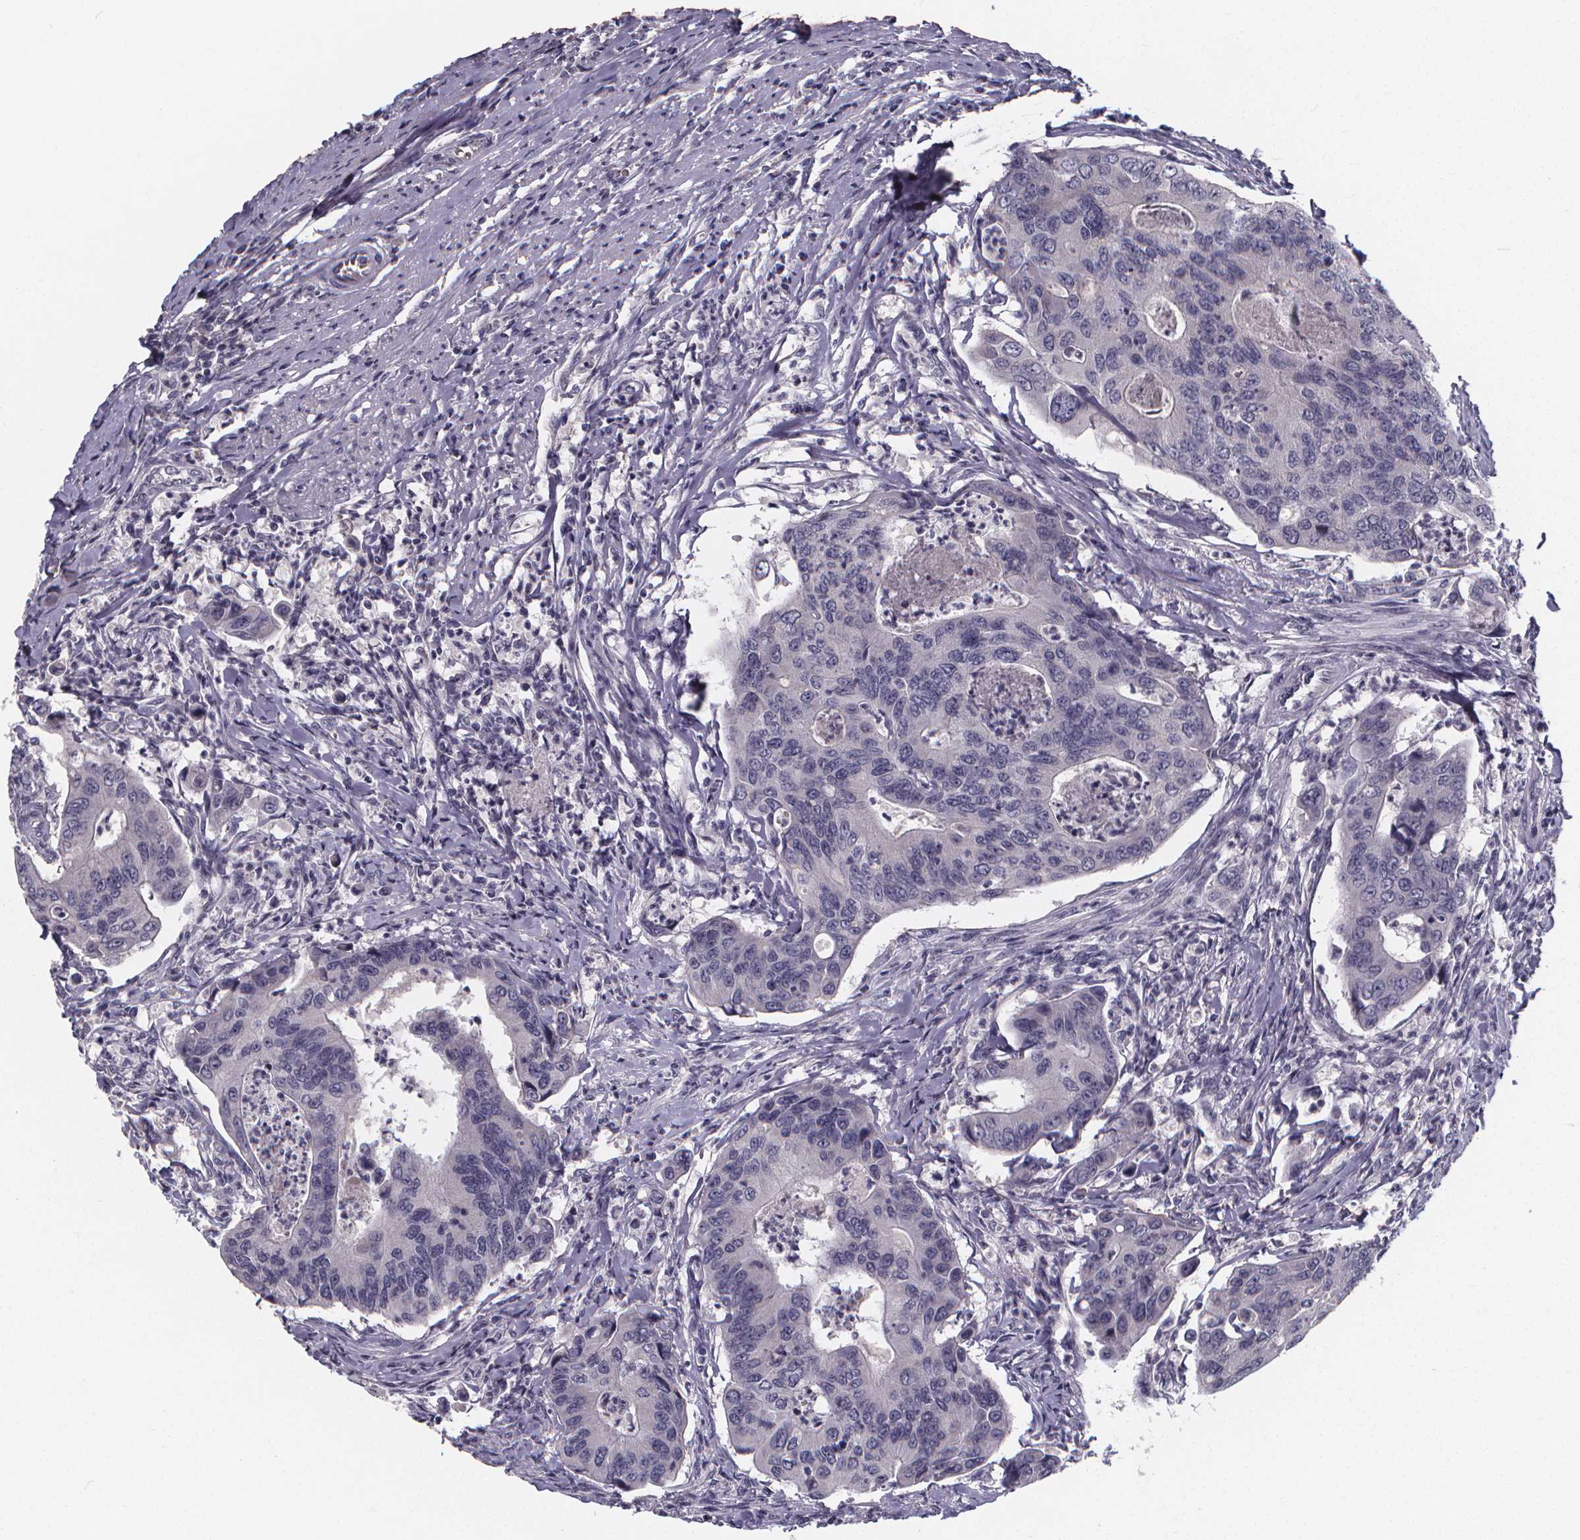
{"staining": {"intensity": "negative", "quantity": "none", "location": "none"}, "tissue": "colorectal cancer", "cell_type": "Tumor cells", "image_type": "cancer", "snomed": [{"axis": "morphology", "description": "Adenocarcinoma, NOS"}, {"axis": "topography", "description": "Colon"}], "caption": "A micrograph of colorectal cancer (adenocarcinoma) stained for a protein reveals no brown staining in tumor cells. (Brightfield microscopy of DAB (3,3'-diaminobenzidine) IHC at high magnification).", "gene": "AGT", "patient": {"sex": "female", "age": 67}}